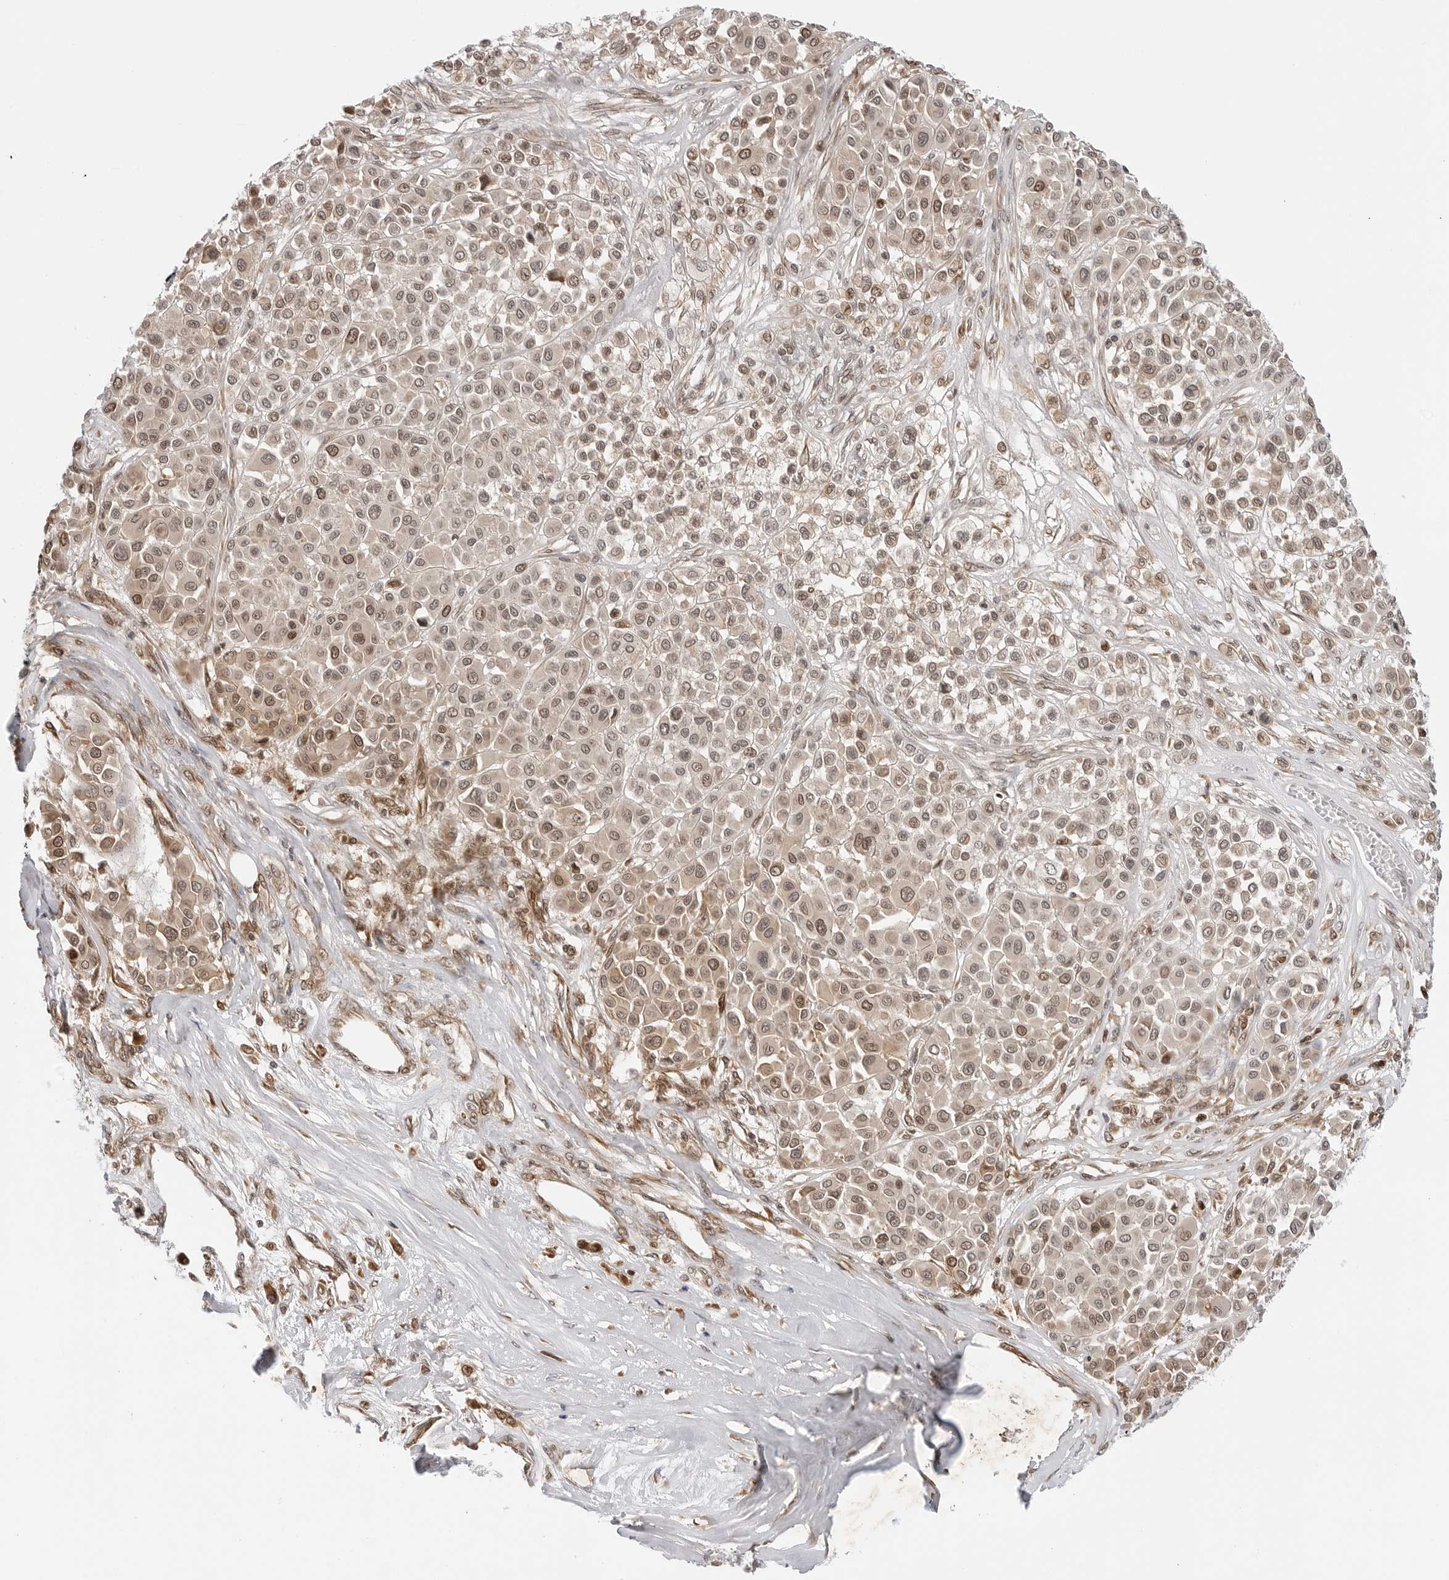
{"staining": {"intensity": "moderate", "quantity": ">75%", "location": "nuclear"}, "tissue": "melanoma", "cell_type": "Tumor cells", "image_type": "cancer", "snomed": [{"axis": "morphology", "description": "Malignant melanoma, Metastatic site"}, {"axis": "topography", "description": "Soft tissue"}], "caption": "An immunohistochemistry image of neoplastic tissue is shown. Protein staining in brown highlights moderate nuclear positivity in melanoma within tumor cells.", "gene": "TIPRL", "patient": {"sex": "male", "age": 41}}